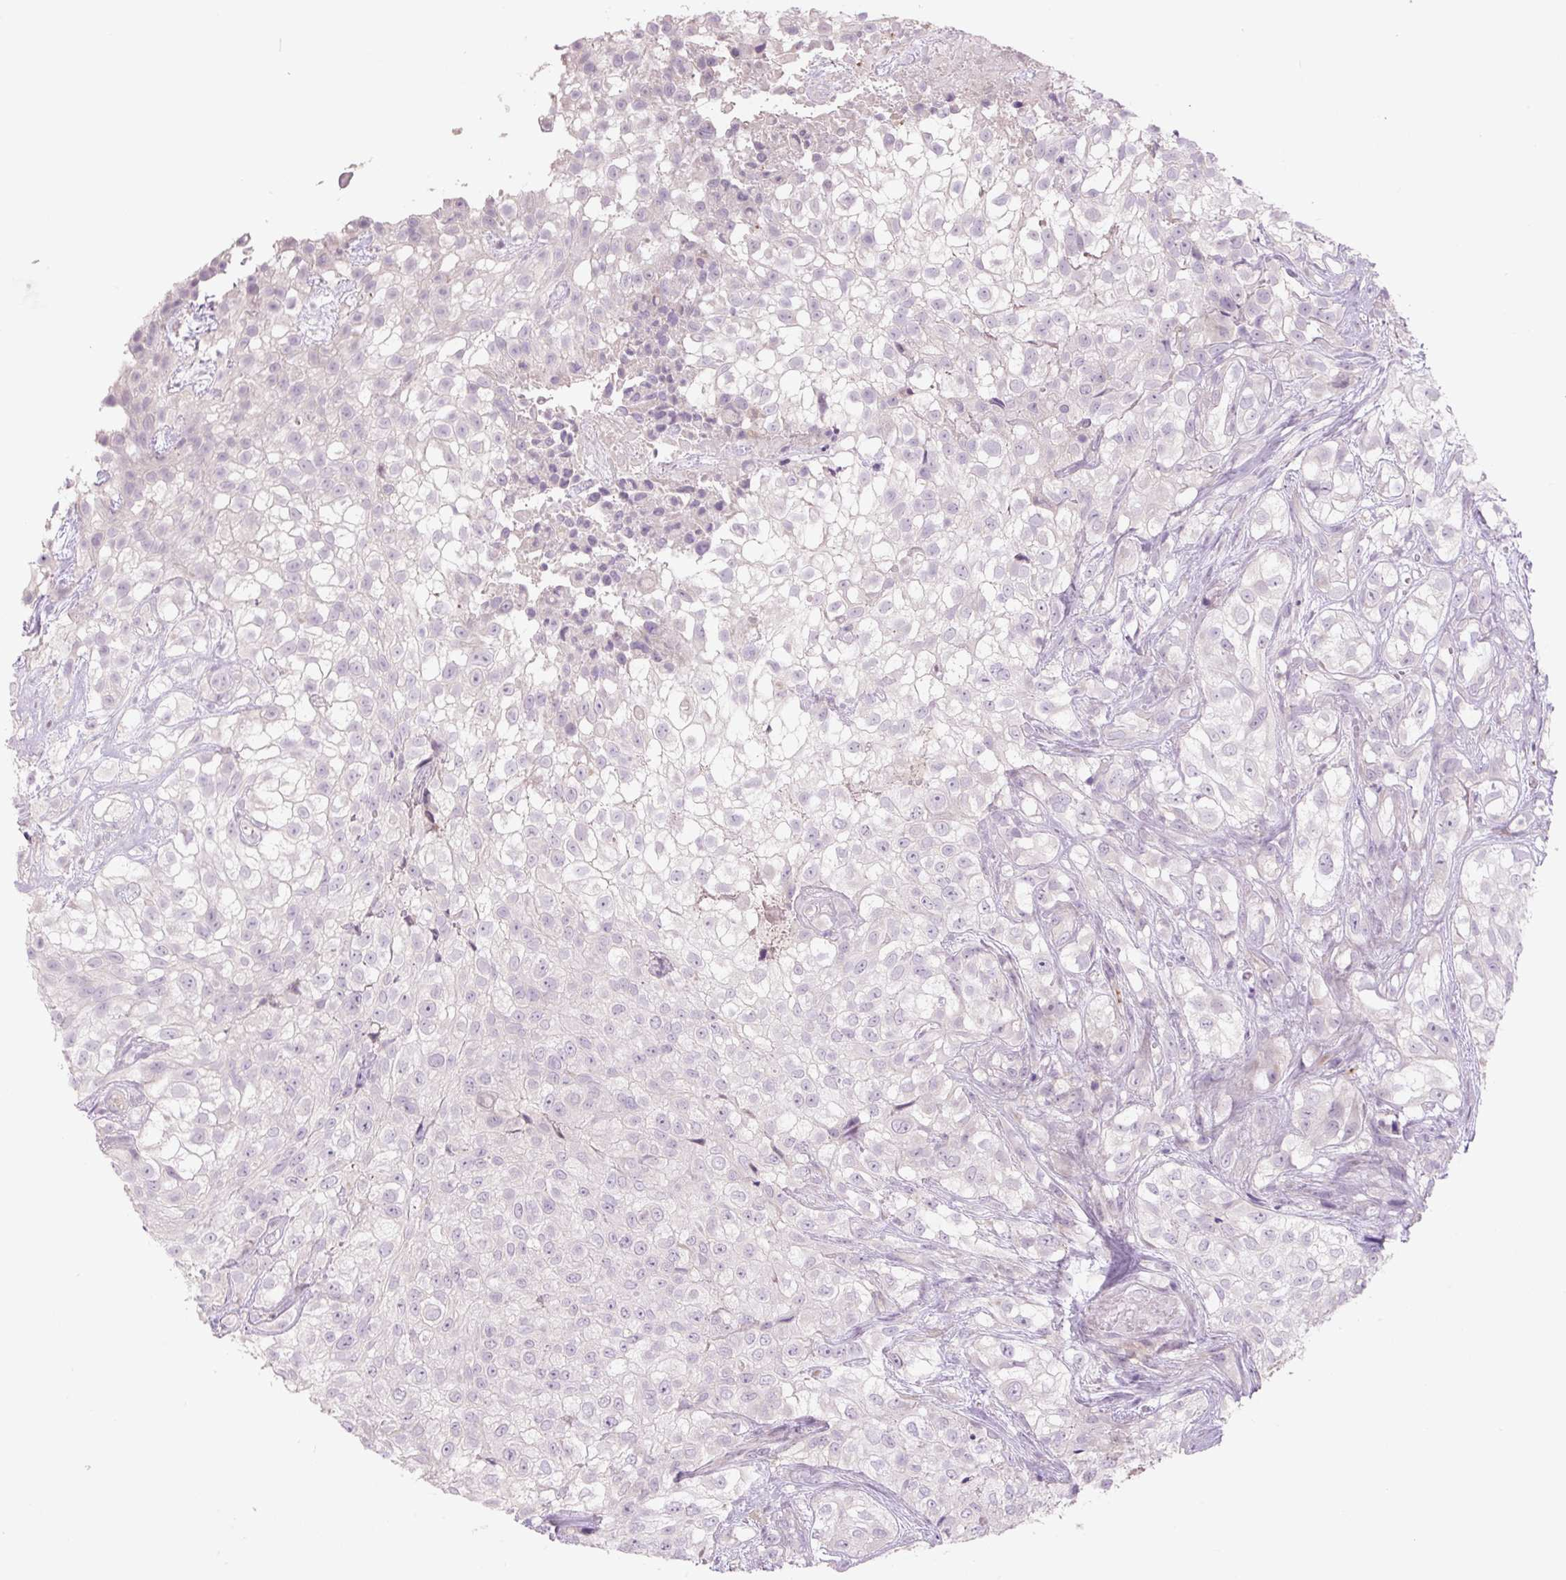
{"staining": {"intensity": "negative", "quantity": "none", "location": "none"}, "tissue": "urothelial cancer", "cell_type": "Tumor cells", "image_type": "cancer", "snomed": [{"axis": "morphology", "description": "Urothelial carcinoma, High grade"}, {"axis": "topography", "description": "Urinary bladder"}], "caption": "DAB (3,3'-diaminobenzidine) immunohistochemical staining of urothelial cancer demonstrates no significant positivity in tumor cells.", "gene": "TMEM100", "patient": {"sex": "male", "age": 56}}